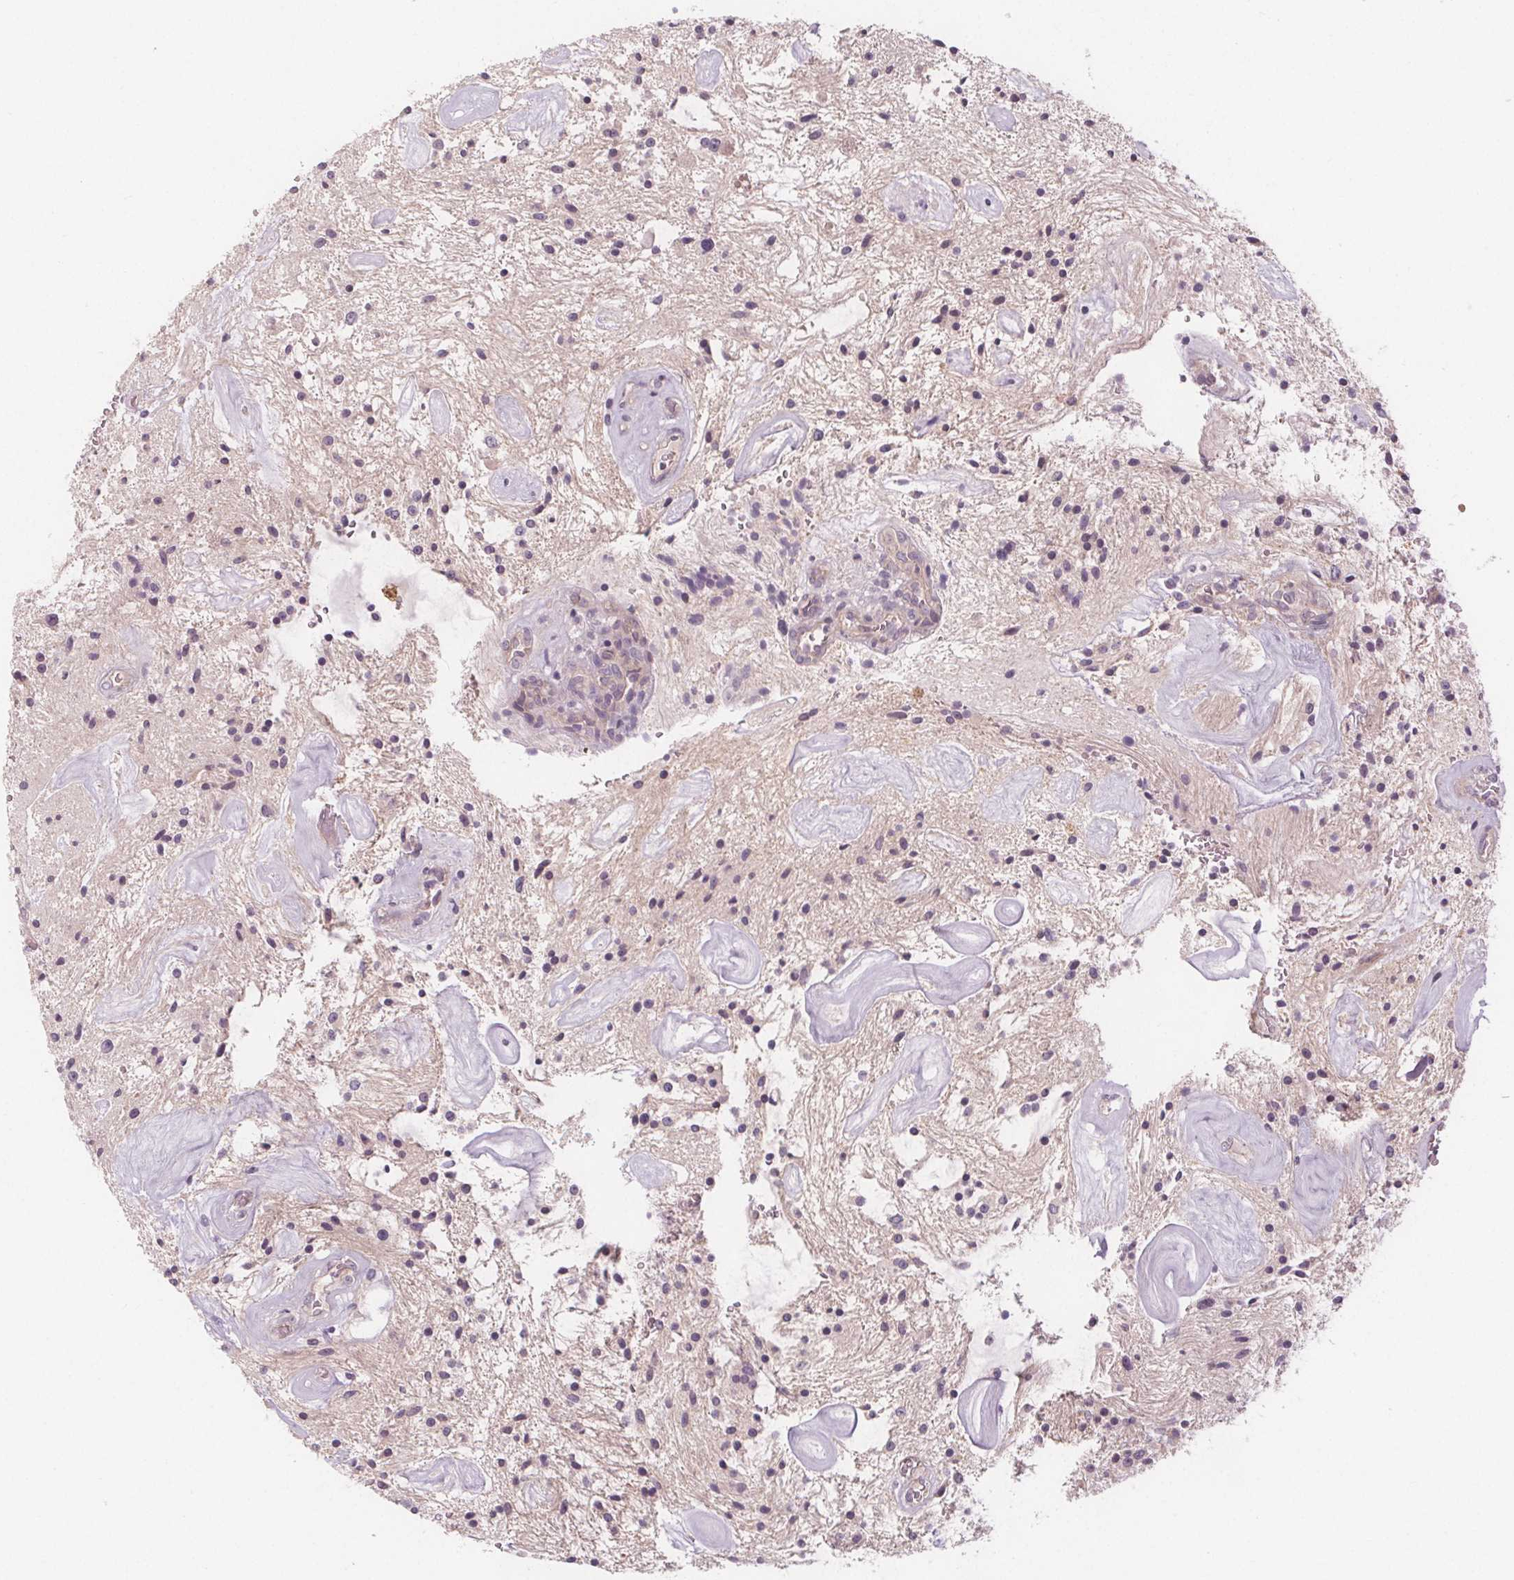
{"staining": {"intensity": "negative", "quantity": "none", "location": "none"}, "tissue": "glioma", "cell_type": "Tumor cells", "image_type": "cancer", "snomed": [{"axis": "morphology", "description": "Glioma, malignant, Low grade"}, {"axis": "topography", "description": "Cerebellum"}], "caption": "IHC of human malignant low-grade glioma reveals no staining in tumor cells.", "gene": "VNN1", "patient": {"sex": "female", "age": 14}}